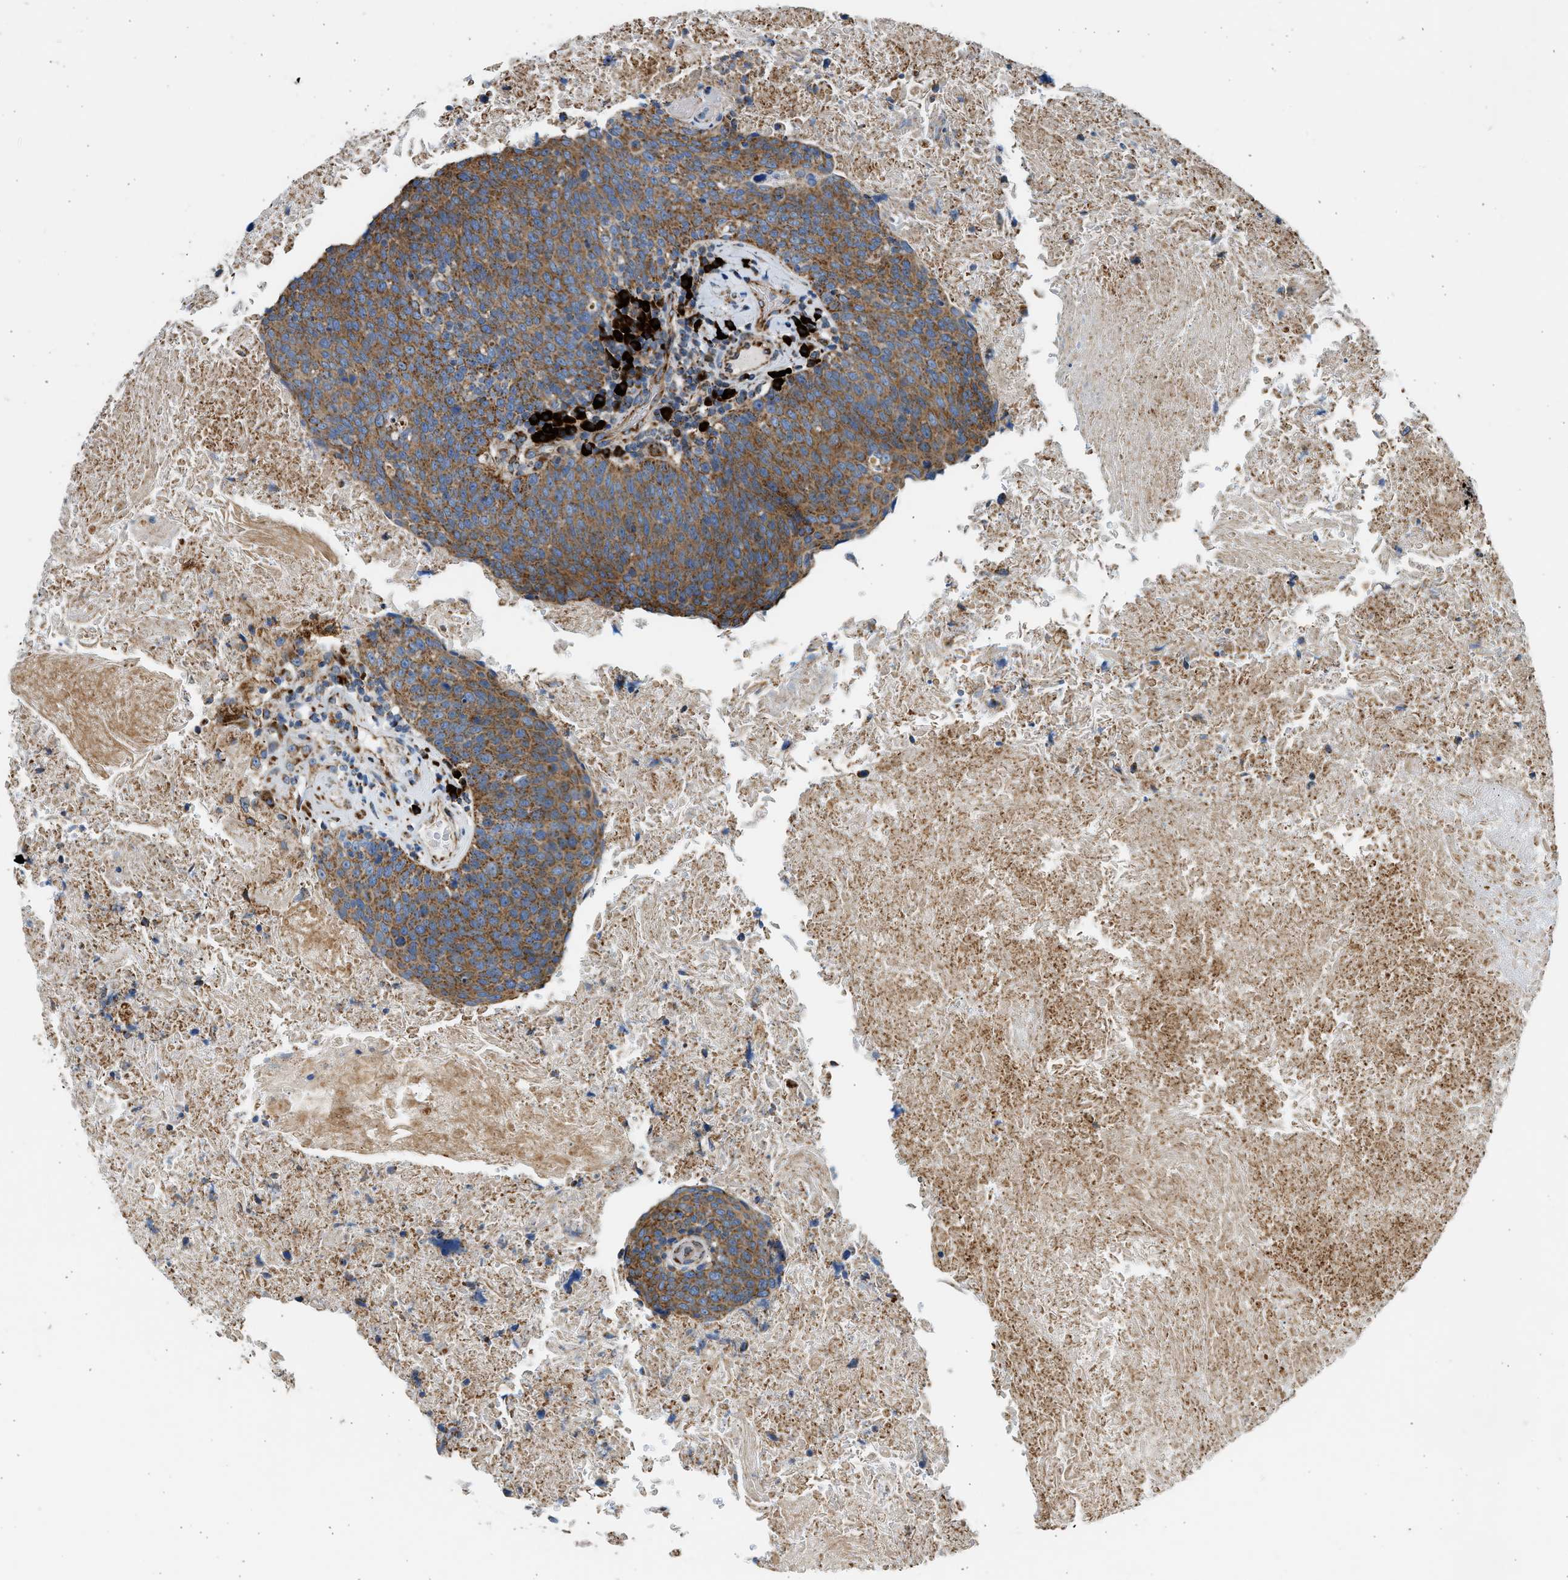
{"staining": {"intensity": "moderate", "quantity": ">75%", "location": "cytoplasmic/membranous"}, "tissue": "head and neck cancer", "cell_type": "Tumor cells", "image_type": "cancer", "snomed": [{"axis": "morphology", "description": "Squamous cell carcinoma, NOS"}, {"axis": "morphology", "description": "Squamous cell carcinoma, metastatic, NOS"}, {"axis": "topography", "description": "Lymph node"}, {"axis": "topography", "description": "Head-Neck"}], "caption": "Immunohistochemistry of human head and neck cancer shows medium levels of moderate cytoplasmic/membranous staining in approximately >75% of tumor cells.", "gene": "KCNMB3", "patient": {"sex": "male", "age": 62}}